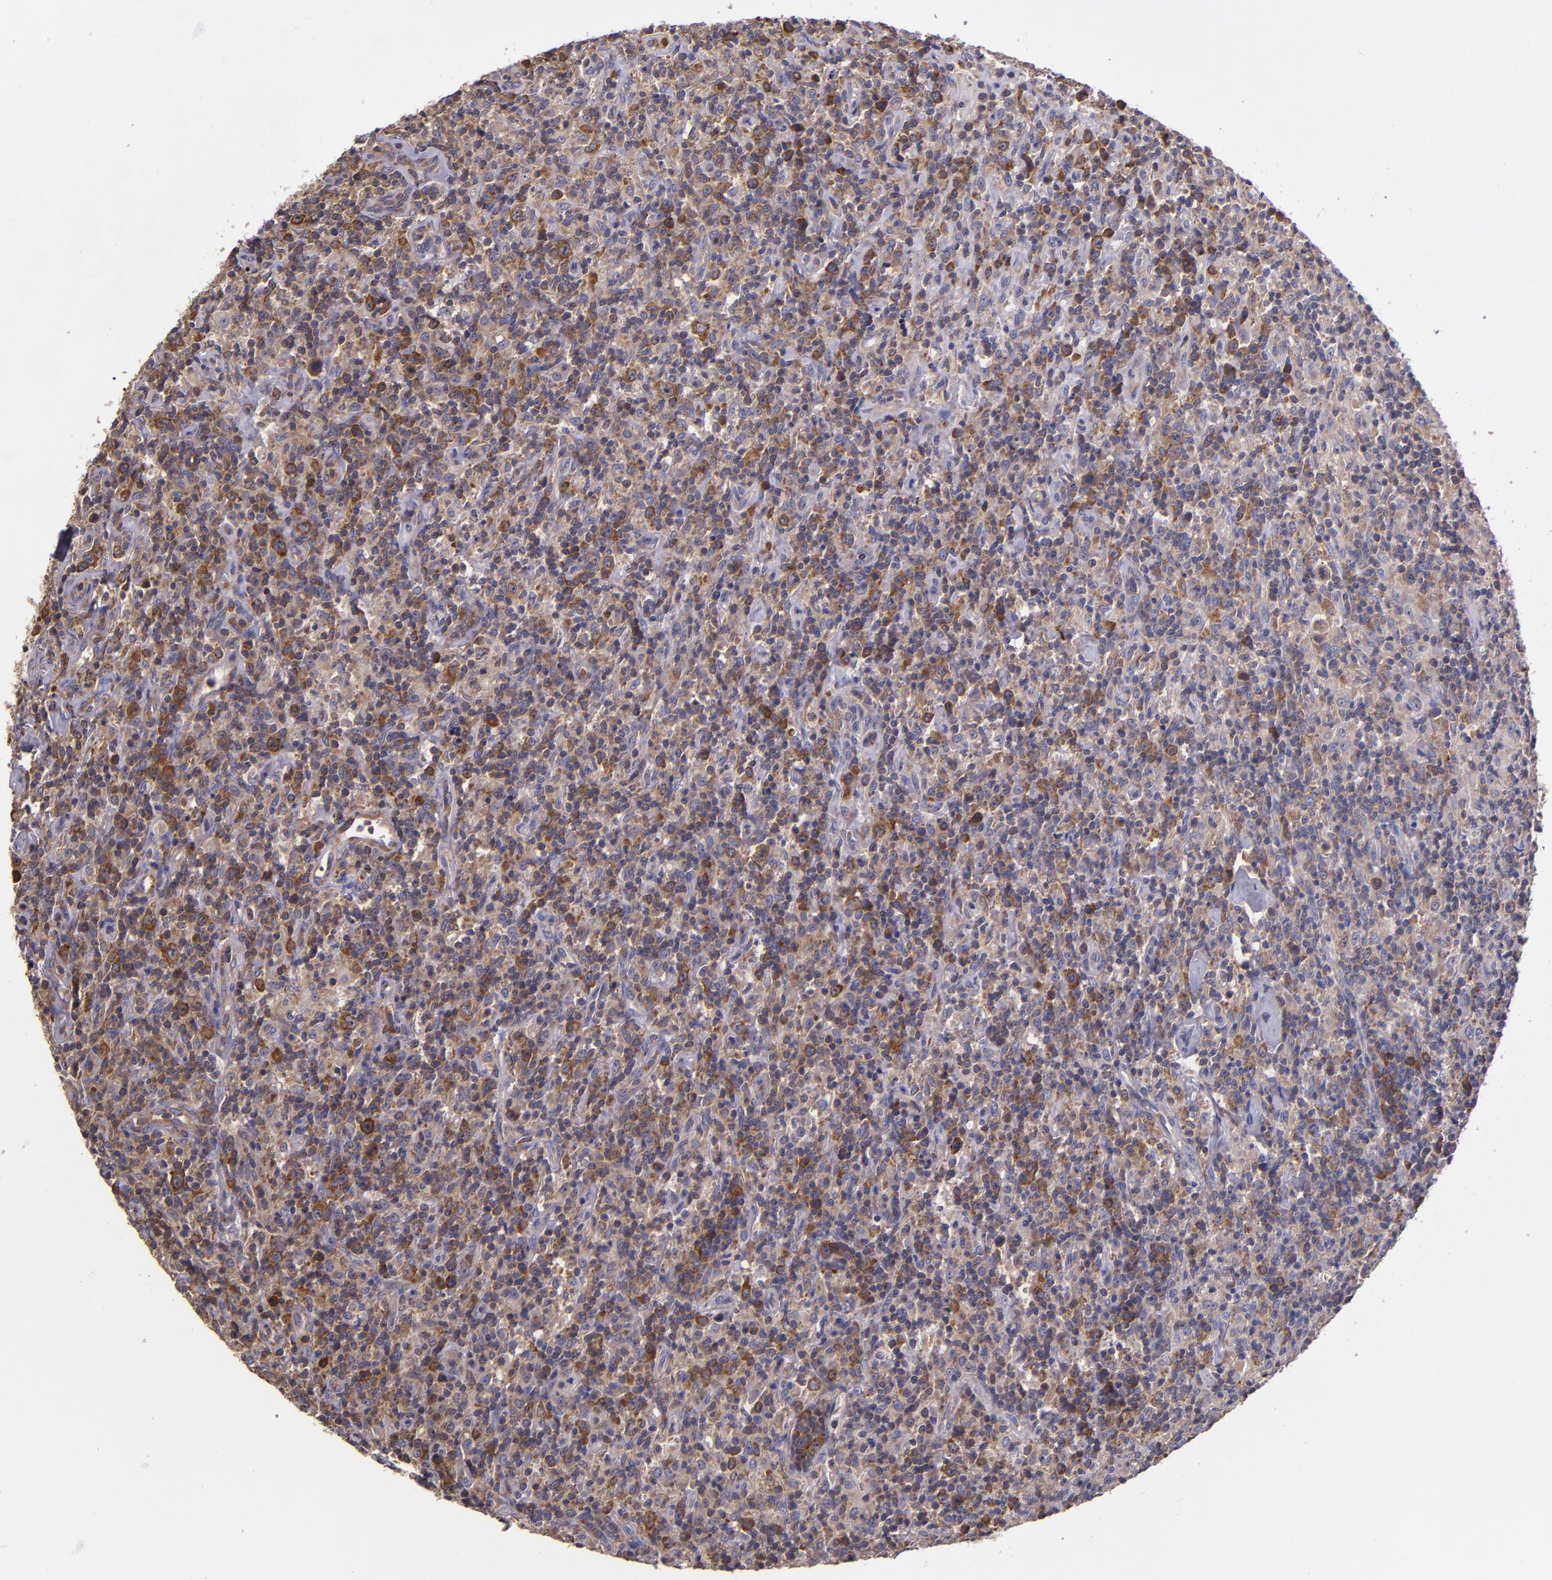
{"staining": {"intensity": "moderate", "quantity": "25%-75%", "location": "cytoplasmic/membranous"}, "tissue": "lymphoma", "cell_type": "Tumor cells", "image_type": "cancer", "snomed": [{"axis": "morphology", "description": "Hodgkin's disease, NOS"}, {"axis": "topography", "description": "Lymph node"}], "caption": "Tumor cells demonstrate medium levels of moderate cytoplasmic/membranous positivity in approximately 25%-75% of cells in lymphoma. The staining is performed using DAB brown chromogen to label protein expression. The nuclei are counter-stained blue using hematoxylin.", "gene": "EIF4ENIF1", "patient": {"sex": "male", "age": 65}}